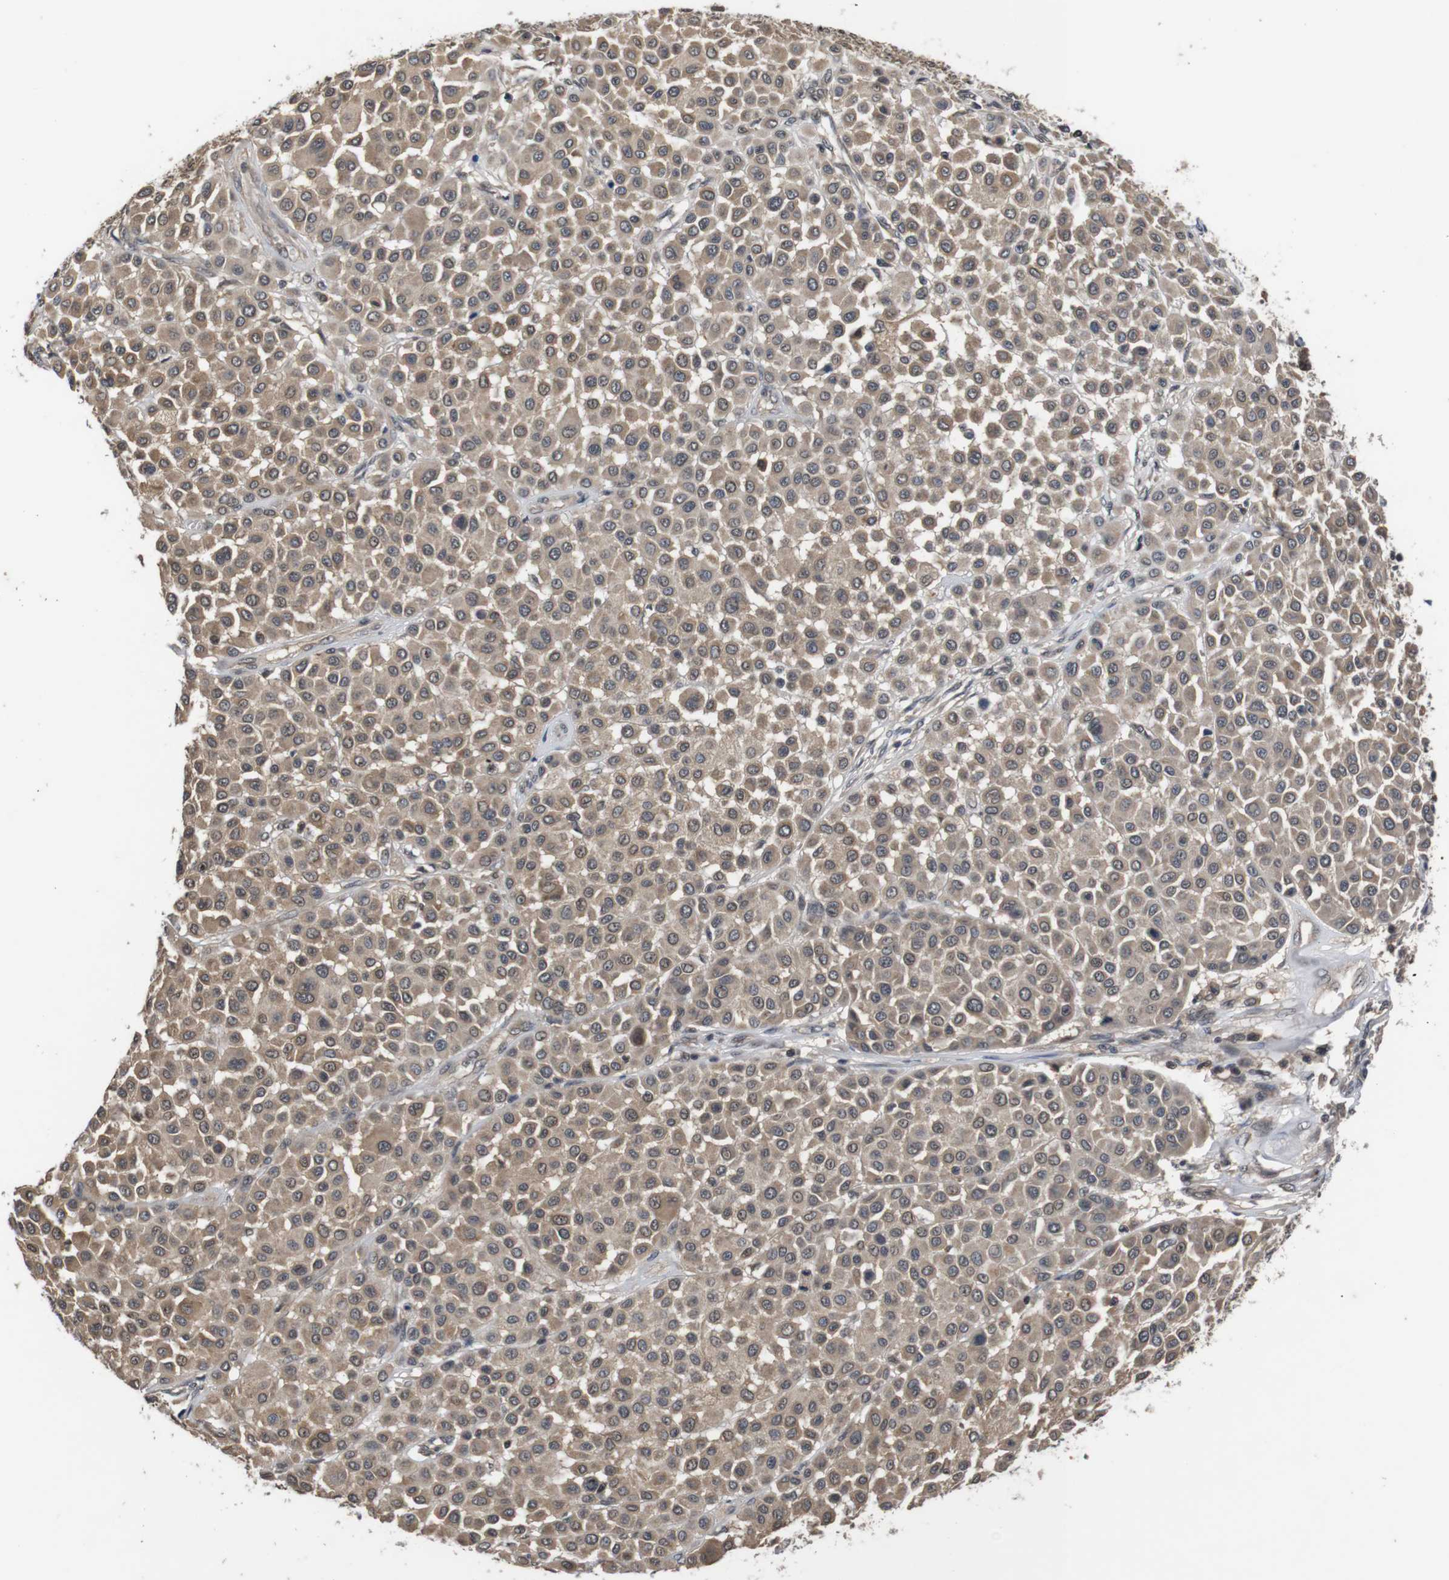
{"staining": {"intensity": "moderate", "quantity": ">75%", "location": "cytoplasmic/membranous,nuclear"}, "tissue": "melanoma", "cell_type": "Tumor cells", "image_type": "cancer", "snomed": [{"axis": "morphology", "description": "Malignant melanoma, Metastatic site"}, {"axis": "topography", "description": "Soft tissue"}], "caption": "Human melanoma stained with a protein marker exhibits moderate staining in tumor cells.", "gene": "FADD", "patient": {"sex": "male", "age": 41}}